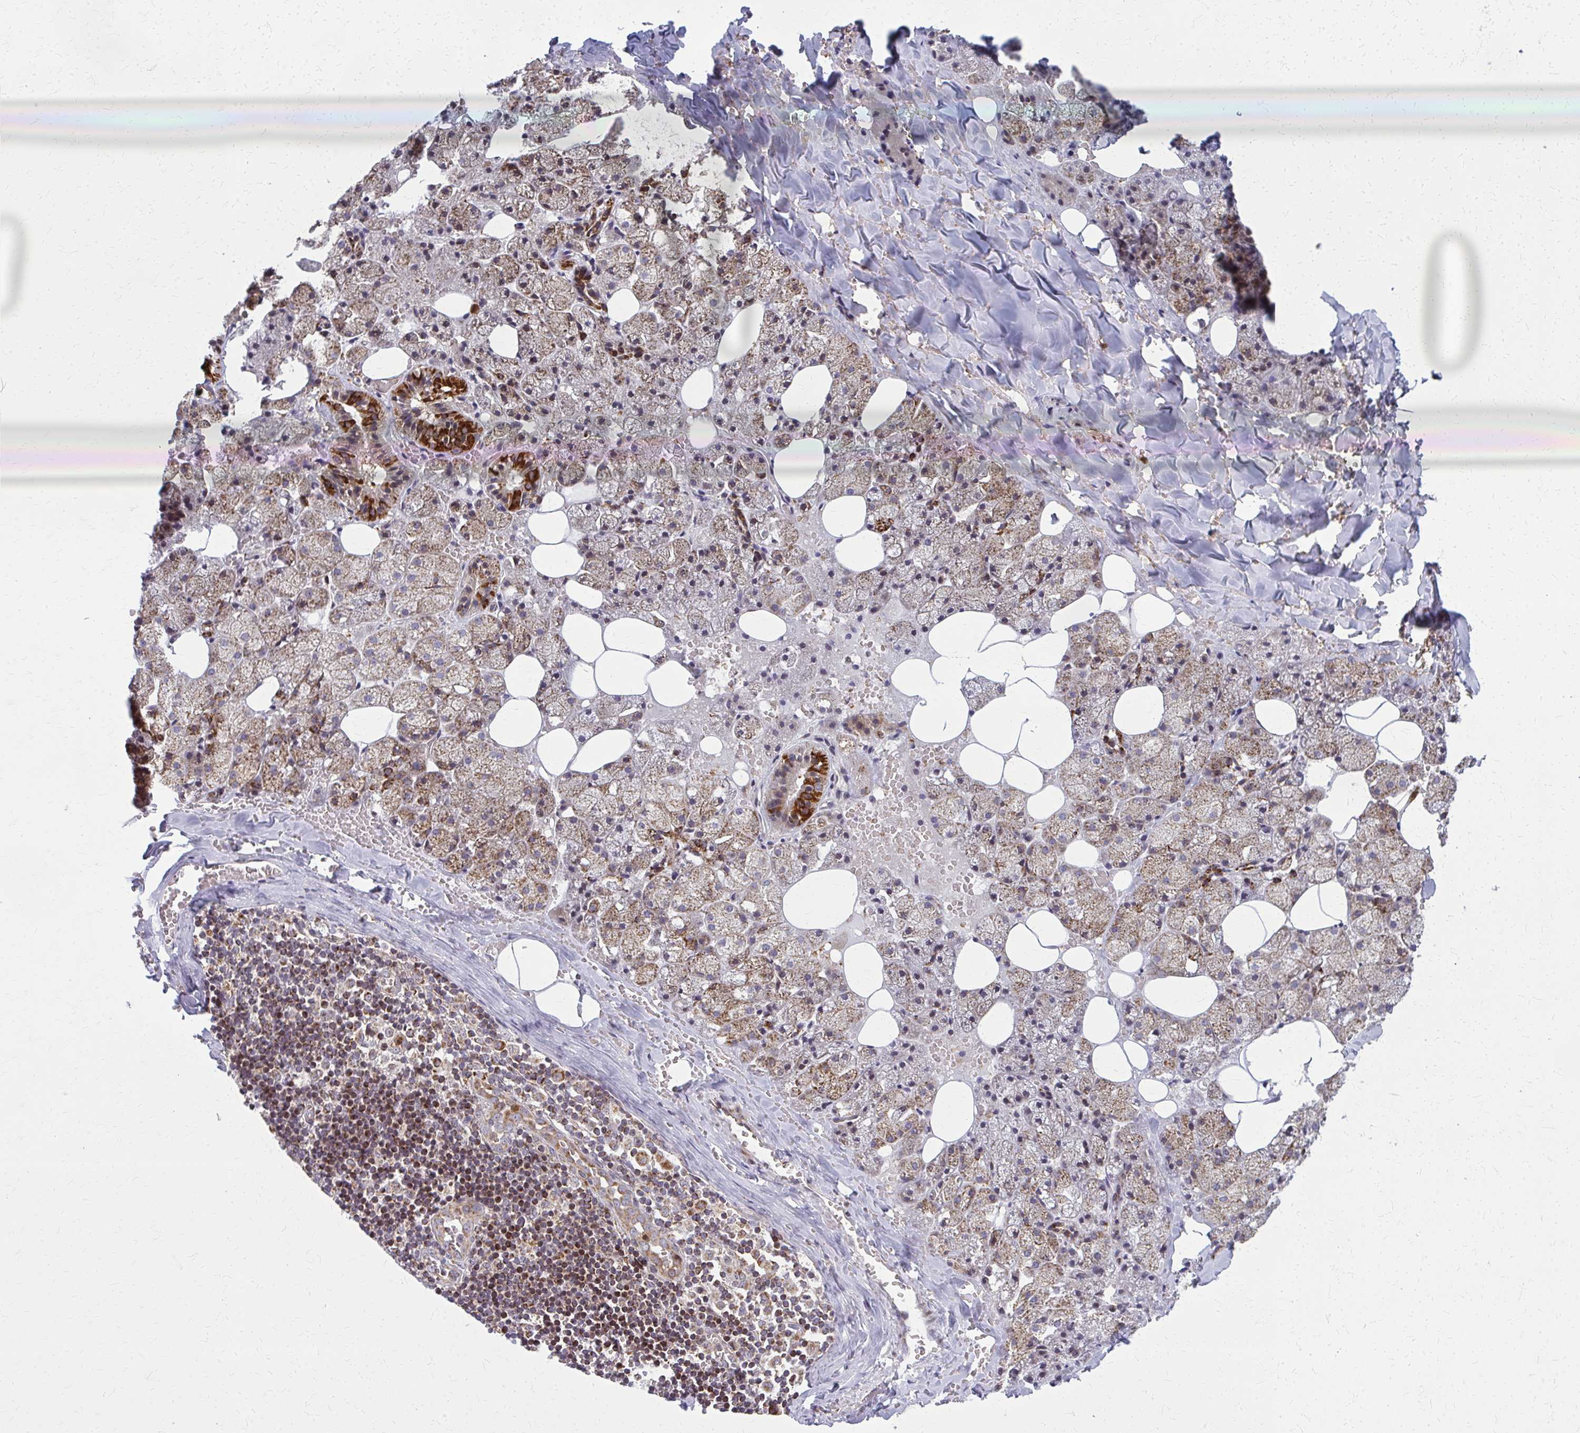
{"staining": {"intensity": "strong", "quantity": "25%-75%", "location": "cytoplasmic/membranous"}, "tissue": "salivary gland", "cell_type": "Glandular cells", "image_type": "normal", "snomed": [{"axis": "morphology", "description": "Normal tissue, NOS"}, {"axis": "topography", "description": "Salivary gland"}, {"axis": "topography", "description": "Peripheral nerve tissue"}], "caption": "An image of salivary gland stained for a protein displays strong cytoplasmic/membranous brown staining in glandular cells.", "gene": "MCCC1", "patient": {"sex": "male", "age": 38}}